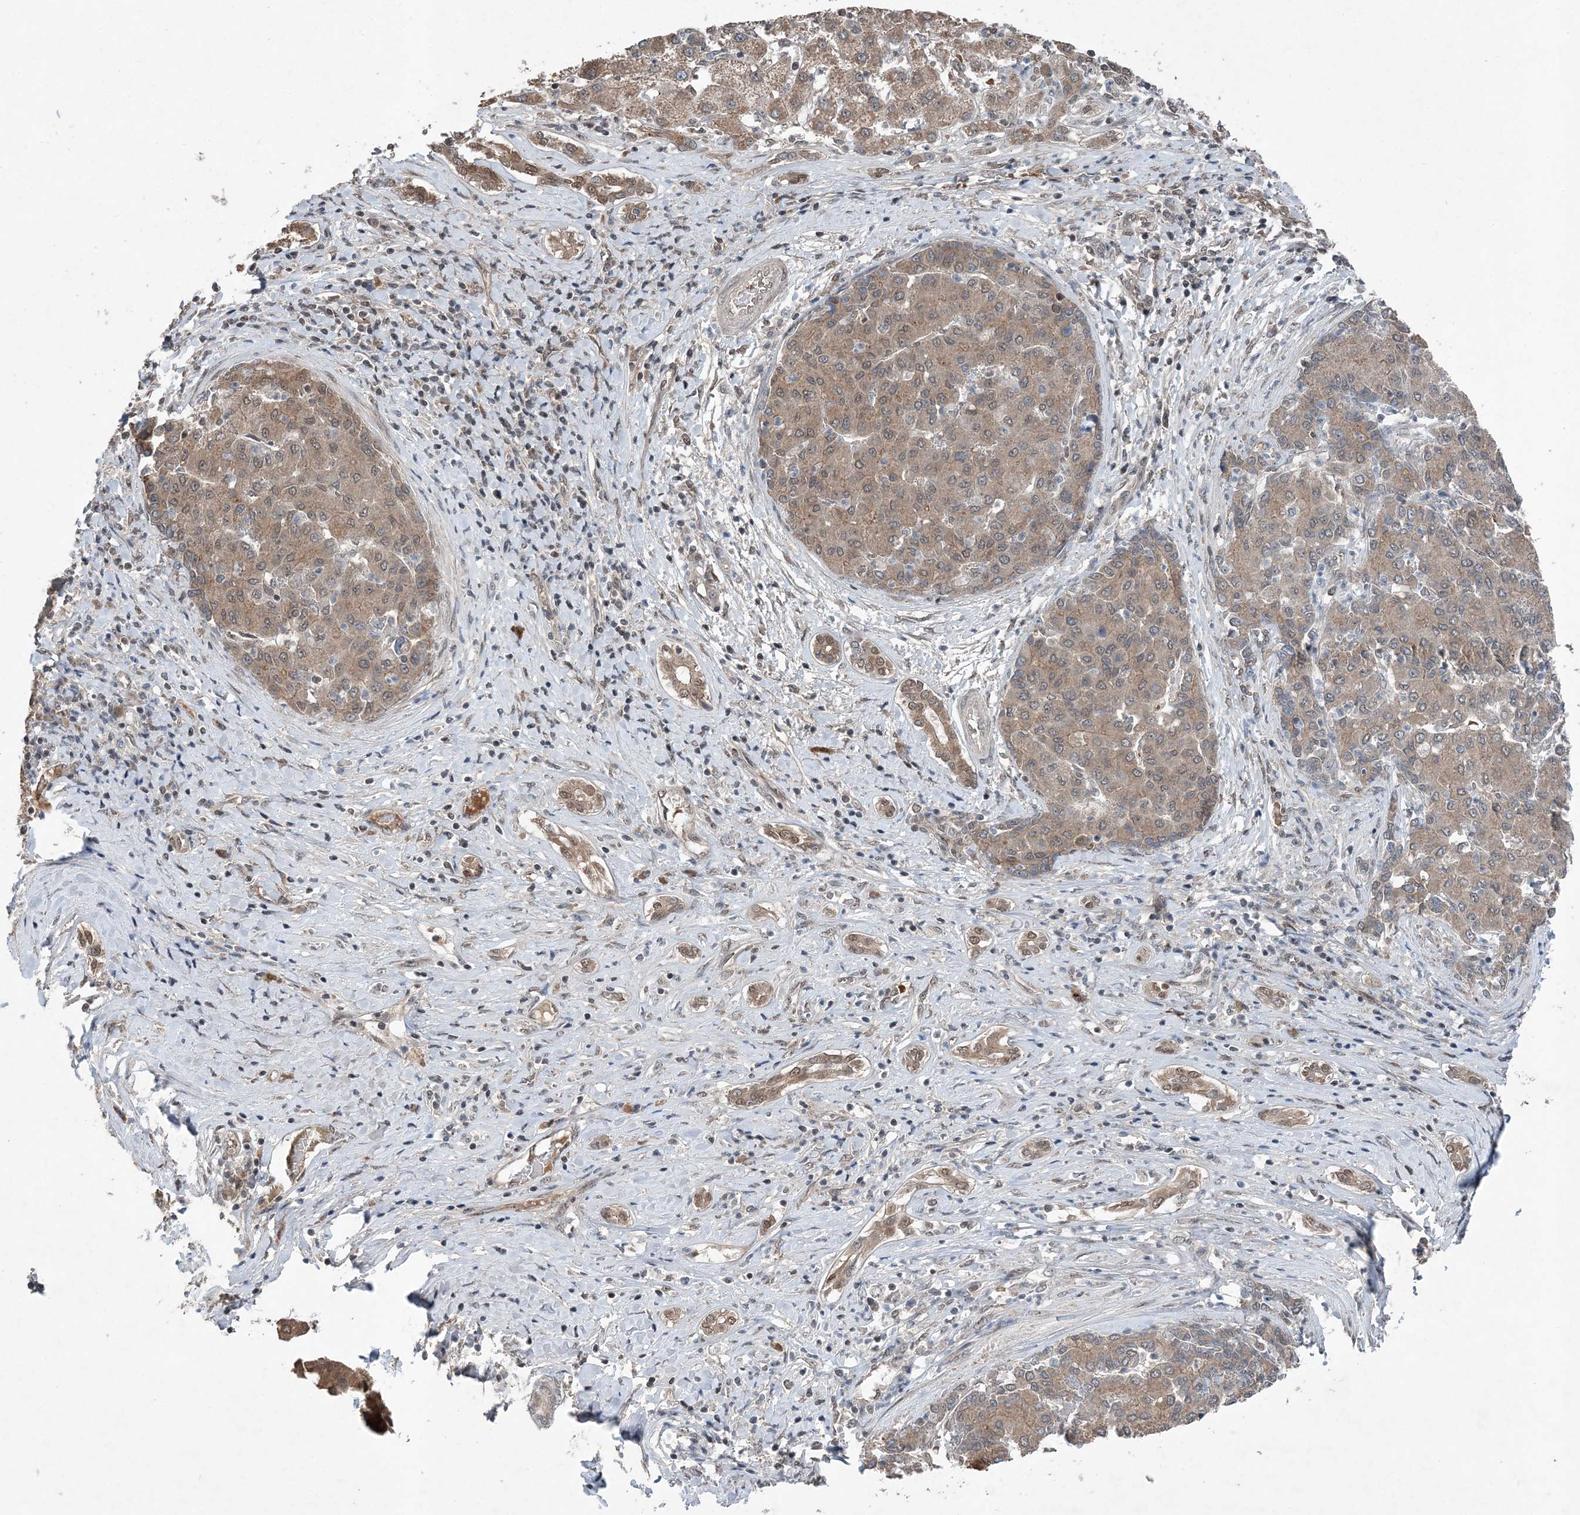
{"staining": {"intensity": "weak", "quantity": ">75%", "location": "cytoplasmic/membranous"}, "tissue": "liver cancer", "cell_type": "Tumor cells", "image_type": "cancer", "snomed": [{"axis": "morphology", "description": "Carcinoma, Hepatocellular, NOS"}, {"axis": "topography", "description": "Liver"}], "caption": "Weak cytoplasmic/membranous expression for a protein is seen in approximately >75% of tumor cells of liver cancer using IHC.", "gene": "QTRT2", "patient": {"sex": "male", "age": 65}}